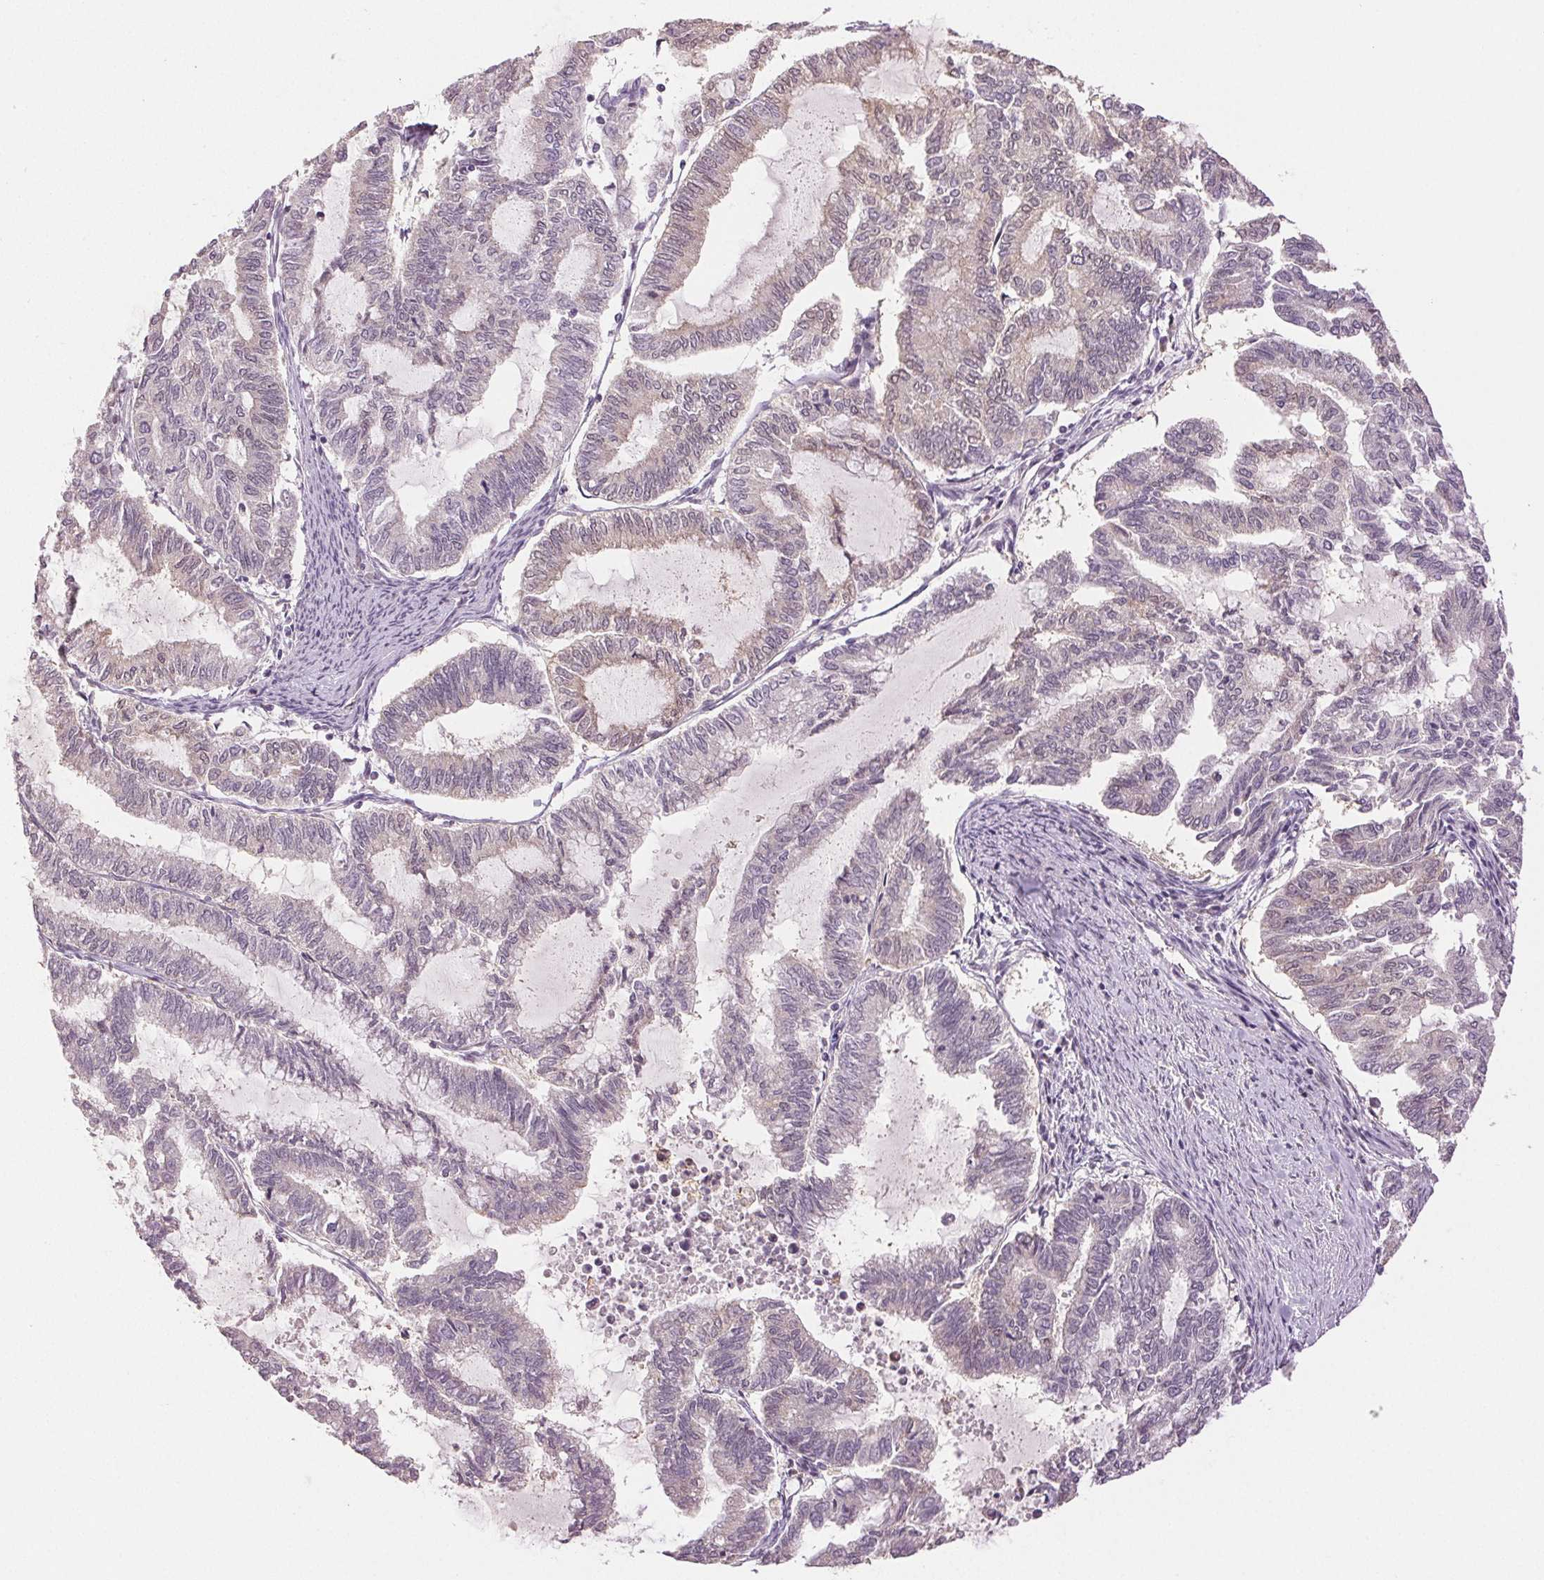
{"staining": {"intensity": "negative", "quantity": "none", "location": "none"}, "tissue": "endometrial cancer", "cell_type": "Tumor cells", "image_type": "cancer", "snomed": [{"axis": "morphology", "description": "Adenocarcinoma, NOS"}, {"axis": "topography", "description": "Endometrium"}], "caption": "DAB immunohistochemical staining of human endometrial cancer (adenocarcinoma) reveals no significant expression in tumor cells.", "gene": "PLCB1", "patient": {"sex": "female", "age": 79}}